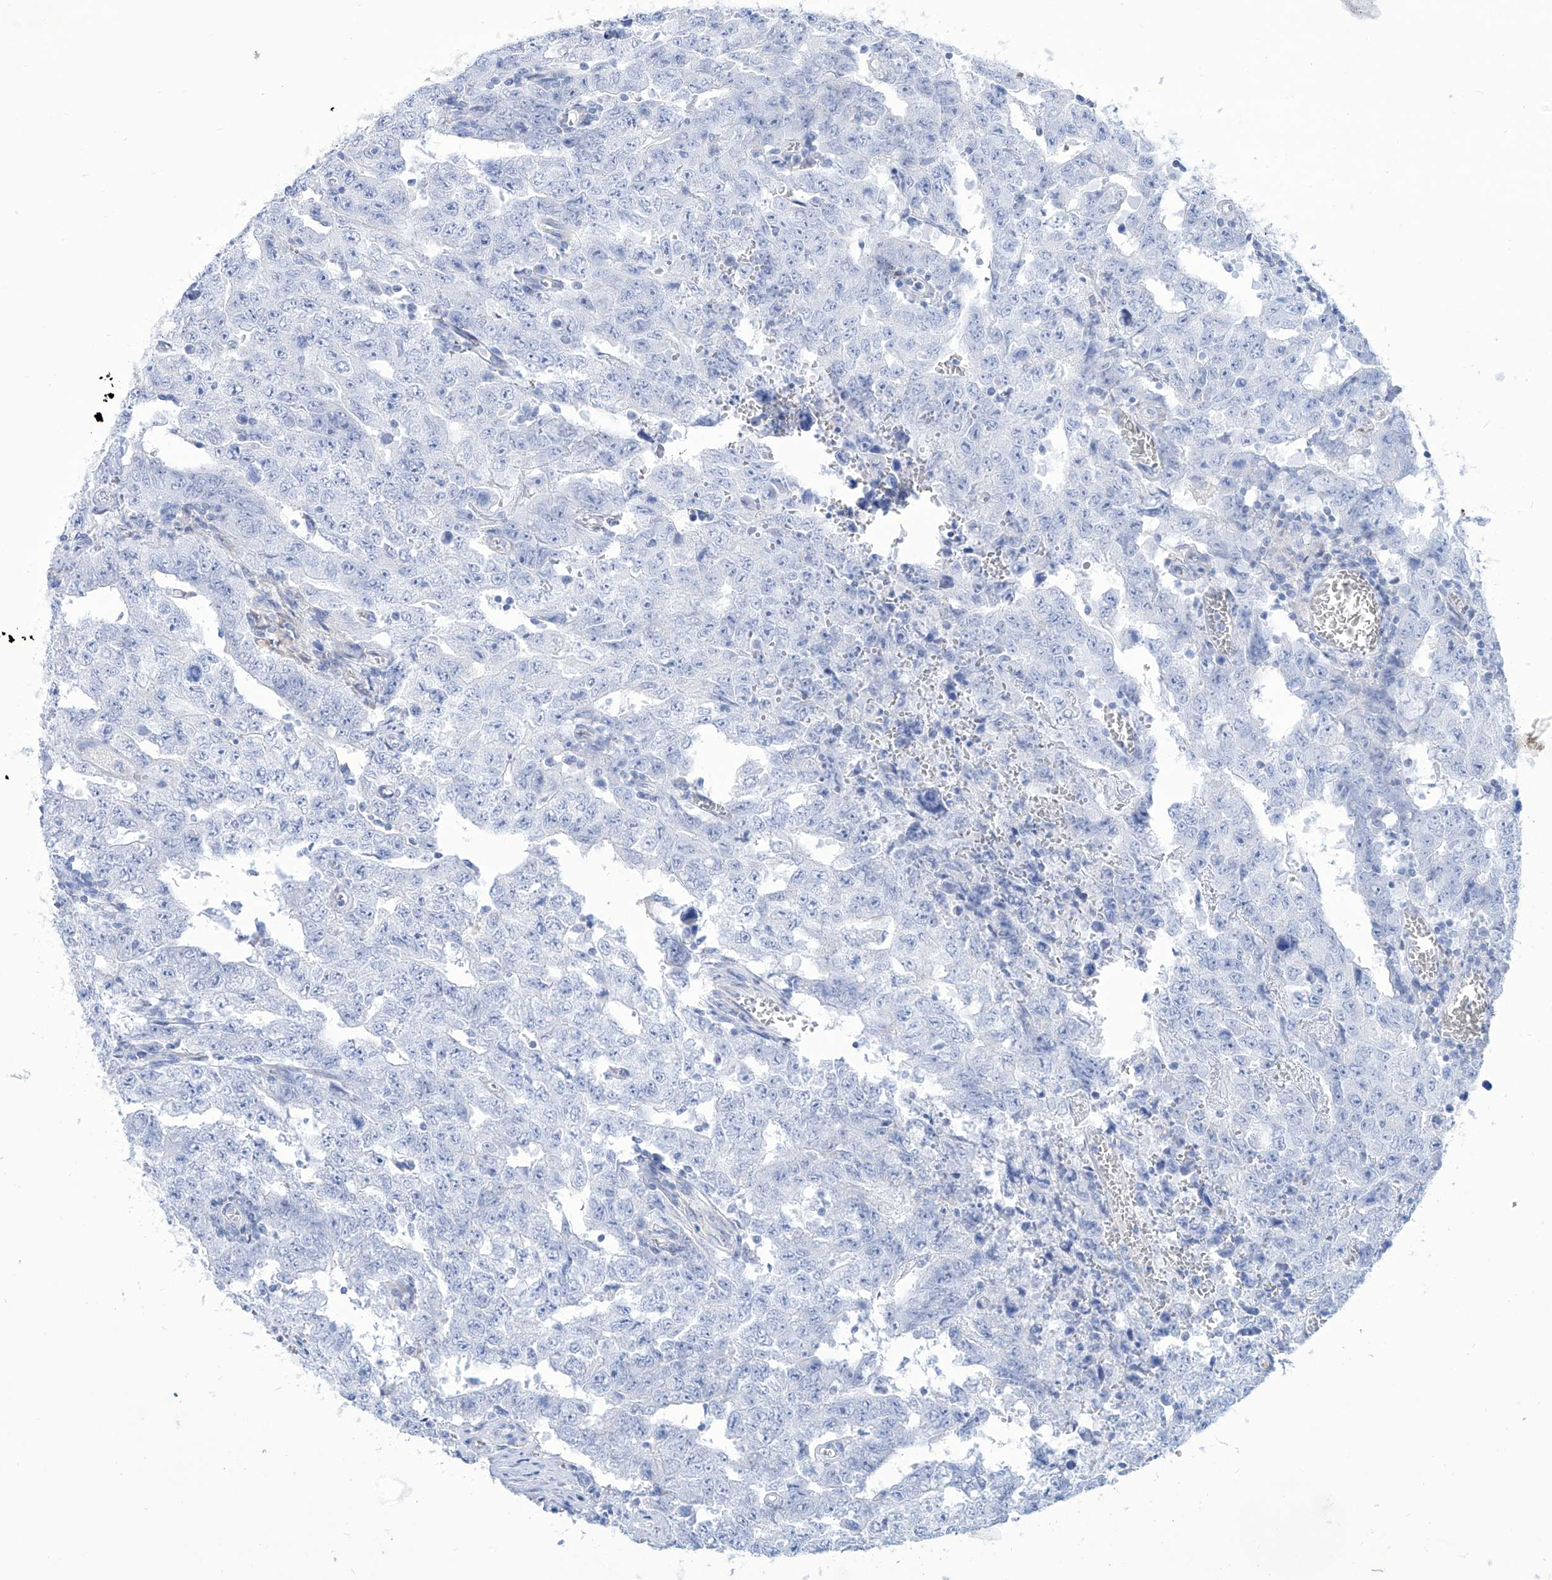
{"staining": {"intensity": "negative", "quantity": "none", "location": "none"}, "tissue": "testis cancer", "cell_type": "Tumor cells", "image_type": "cancer", "snomed": [{"axis": "morphology", "description": "Carcinoma, Embryonal, NOS"}, {"axis": "topography", "description": "Testis"}], "caption": "Immunohistochemistry (IHC) micrograph of neoplastic tissue: human testis cancer stained with DAB shows no significant protein positivity in tumor cells. (Brightfield microscopy of DAB IHC at high magnification).", "gene": "ALDH6A1", "patient": {"sex": "male", "age": 26}}